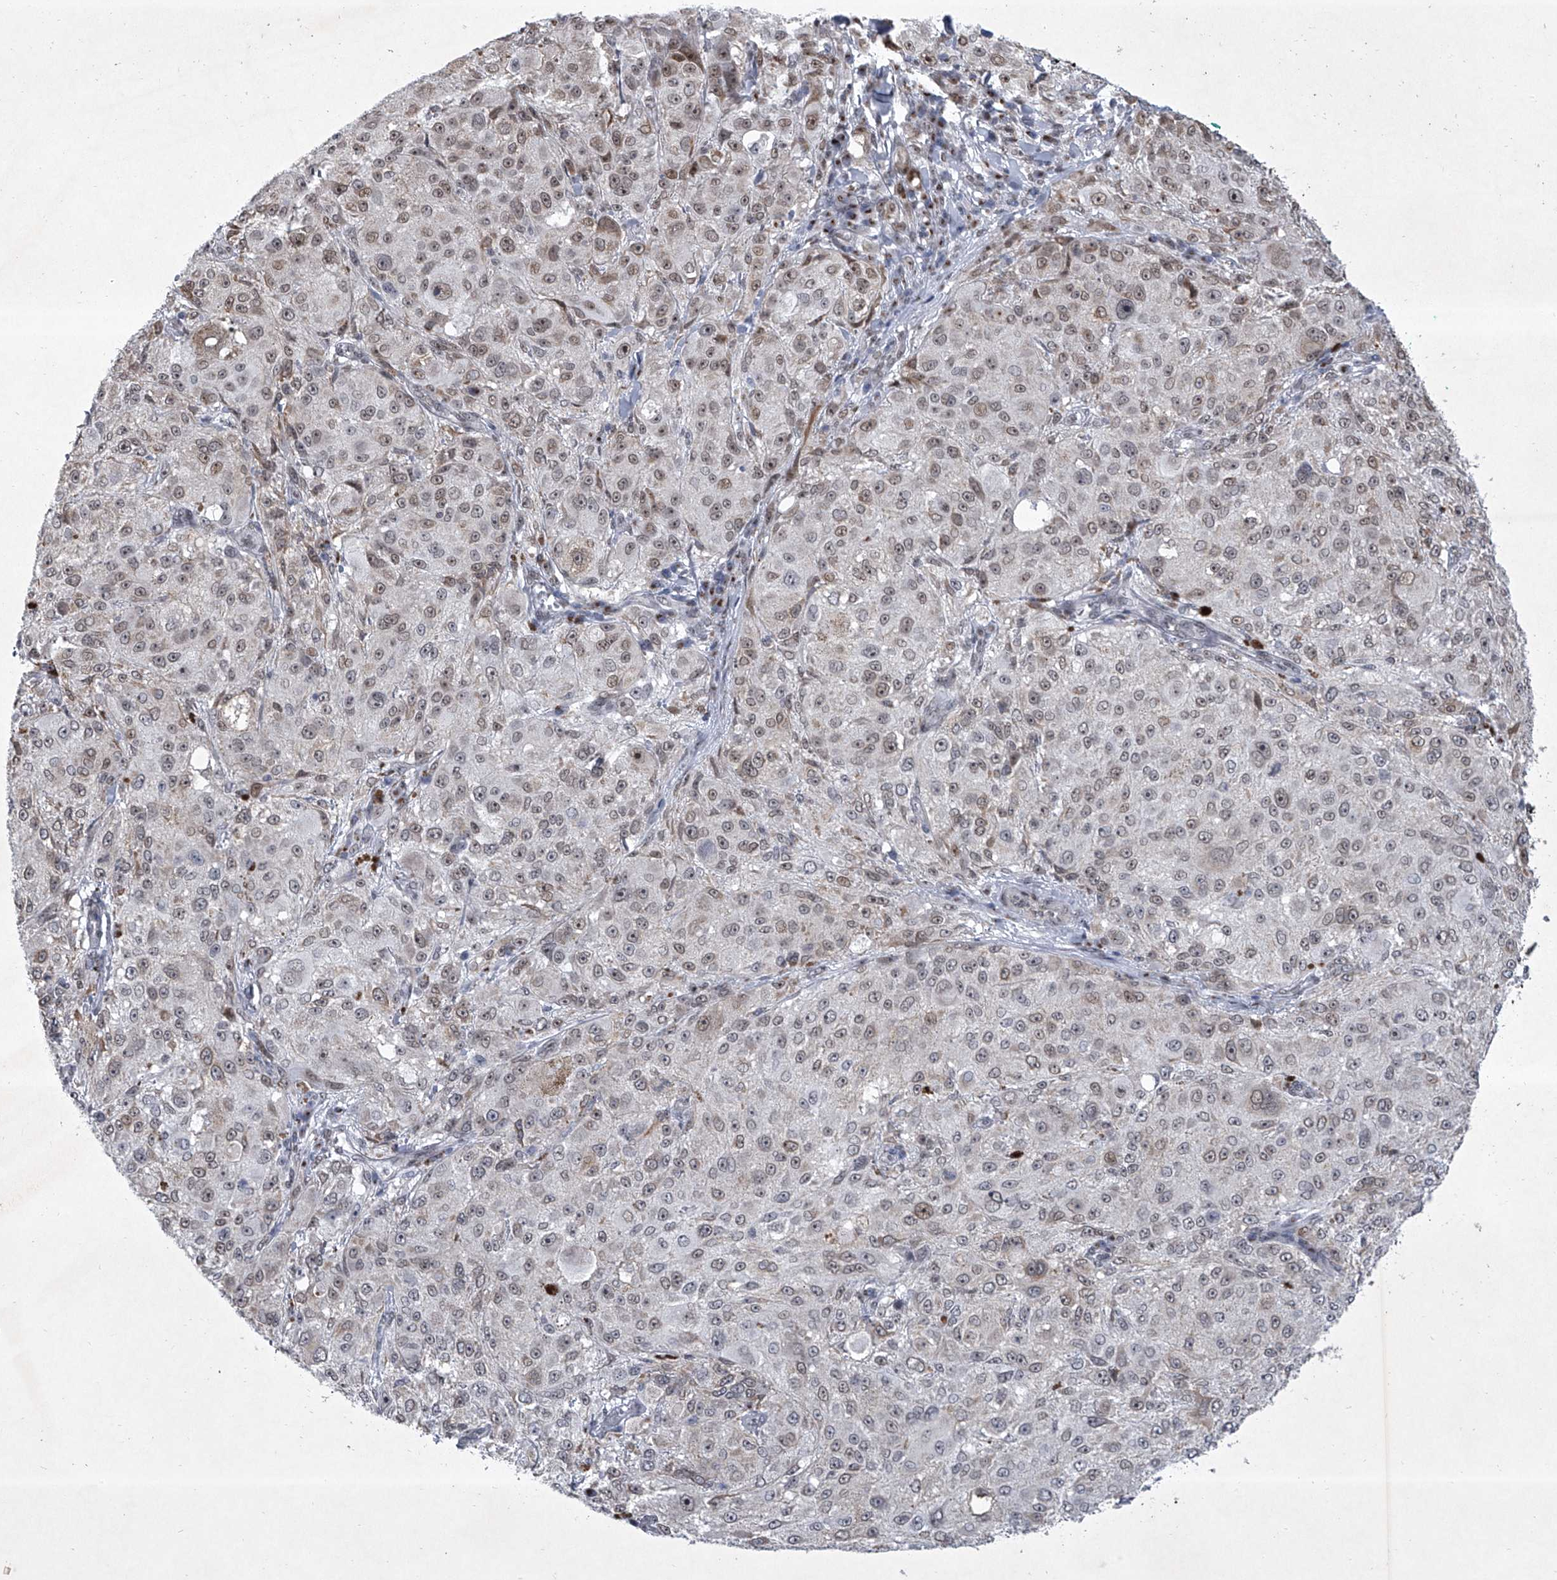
{"staining": {"intensity": "weak", "quantity": "25%-75%", "location": "nuclear"}, "tissue": "melanoma", "cell_type": "Tumor cells", "image_type": "cancer", "snomed": [{"axis": "morphology", "description": "Necrosis, NOS"}, {"axis": "morphology", "description": "Malignant melanoma, NOS"}, {"axis": "topography", "description": "Skin"}], "caption": "Immunohistochemistry (IHC) of malignant melanoma shows low levels of weak nuclear staining in approximately 25%-75% of tumor cells. (Stains: DAB (3,3'-diaminobenzidine) in brown, nuclei in blue, Microscopy: brightfield microscopy at high magnification).", "gene": "MLLT1", "patient": {"sex": "female", "age": 87}}